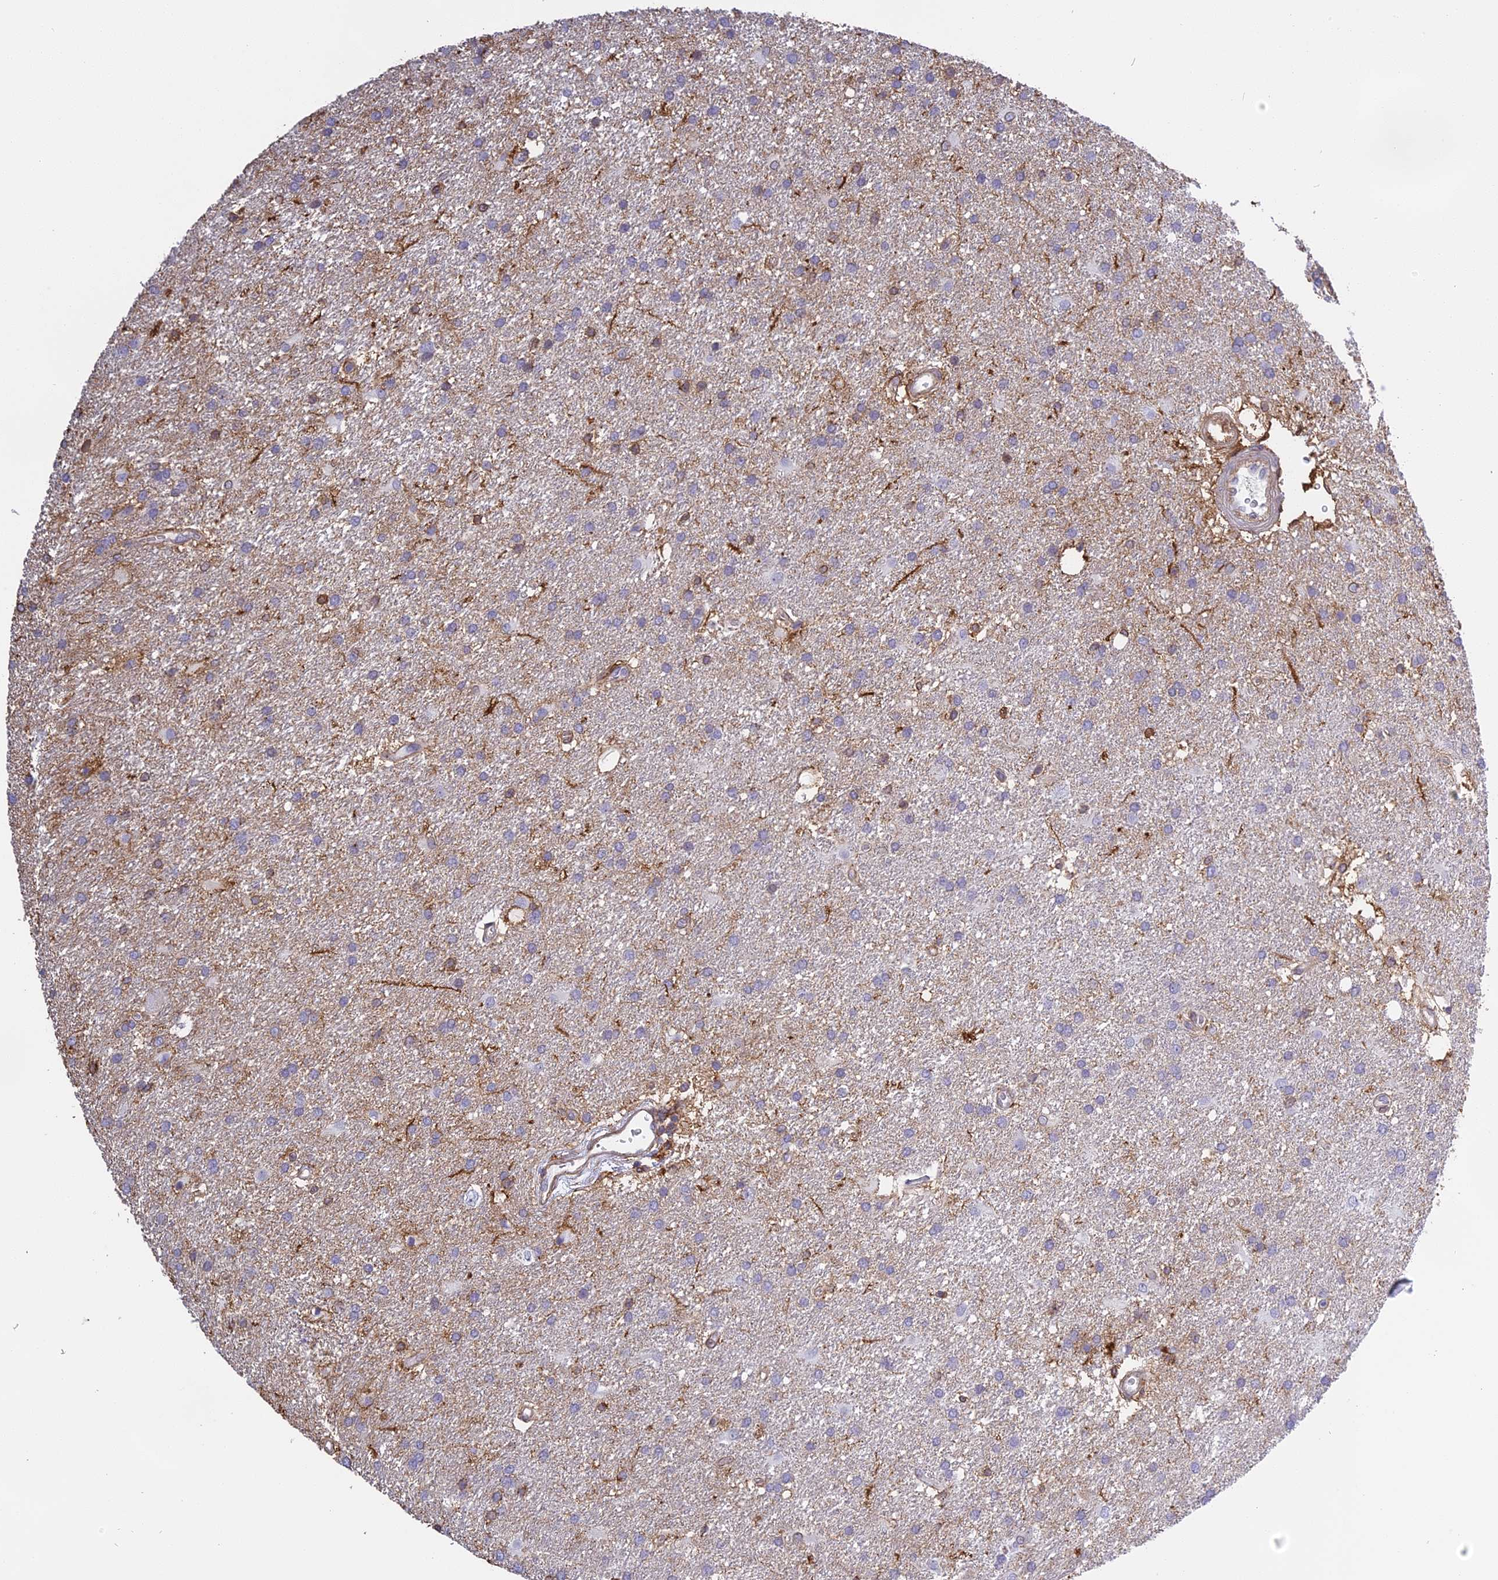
{"staining": {"intensity": "weak", "quantity": "<25%", "location": "cytoplasmic/membranous"}, "tissue": "glioma", "cell_type": "Tumor cells", "image_type": "cancer", "snomed": [{"axis": "morphology", "description": "Glioma, malignant, Low grade"}, {"axis": "topography", "description": "Brain"}], "caption": "An image of malignant glioma (low-grade) stained for a protein reveals no brown staining in tumor cells.", "gene": "TMEM255B", "patient": {"sex": "male", "age": 66}}